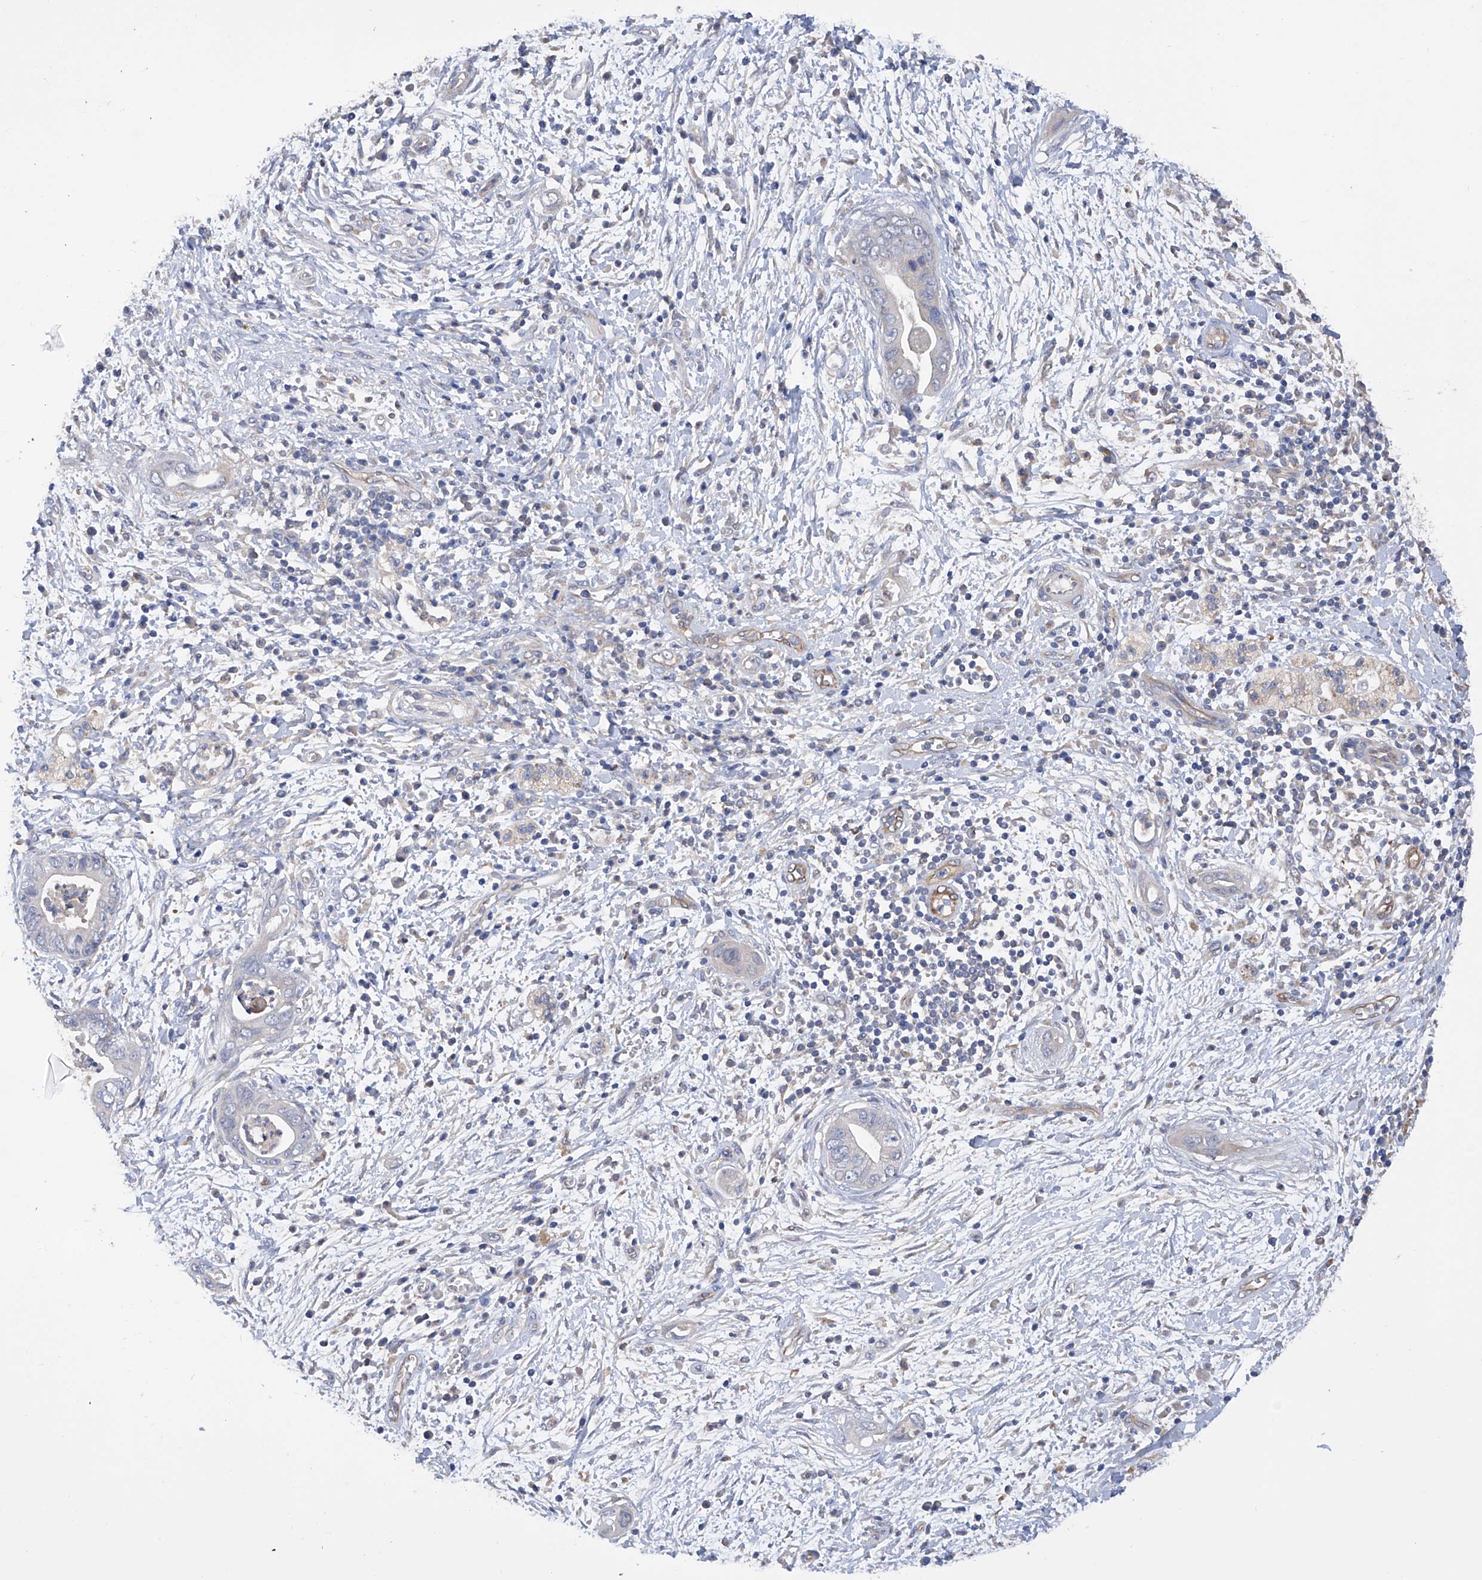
{"staining": {"intensity": "negative", "quantity": "none", "location": "none"}, "tissue": "pancreatic cancer", "cell_type": "Tumor cells", "image_type": "cancer", "snomed": [{"axis": "morphology", "description": "Adenocarcinoma, NOS"}, {"axis": "topography", "description": "Pancreas"}], "caption": "High magnification brightfield microscopy of pancreatic adenocarcinoma stained with DAB (3,3'-diaminobenzidine) (brown) and counterstained with hematoxylin (blue): tumor cells show no significant positivity. (Stains: DAB IHC with hematoxylin counter stain, Microscopy: brightfield microscopy at high magnification).", "gene": "SPATA20", "patient": {"sex": "male", "age": 75}}